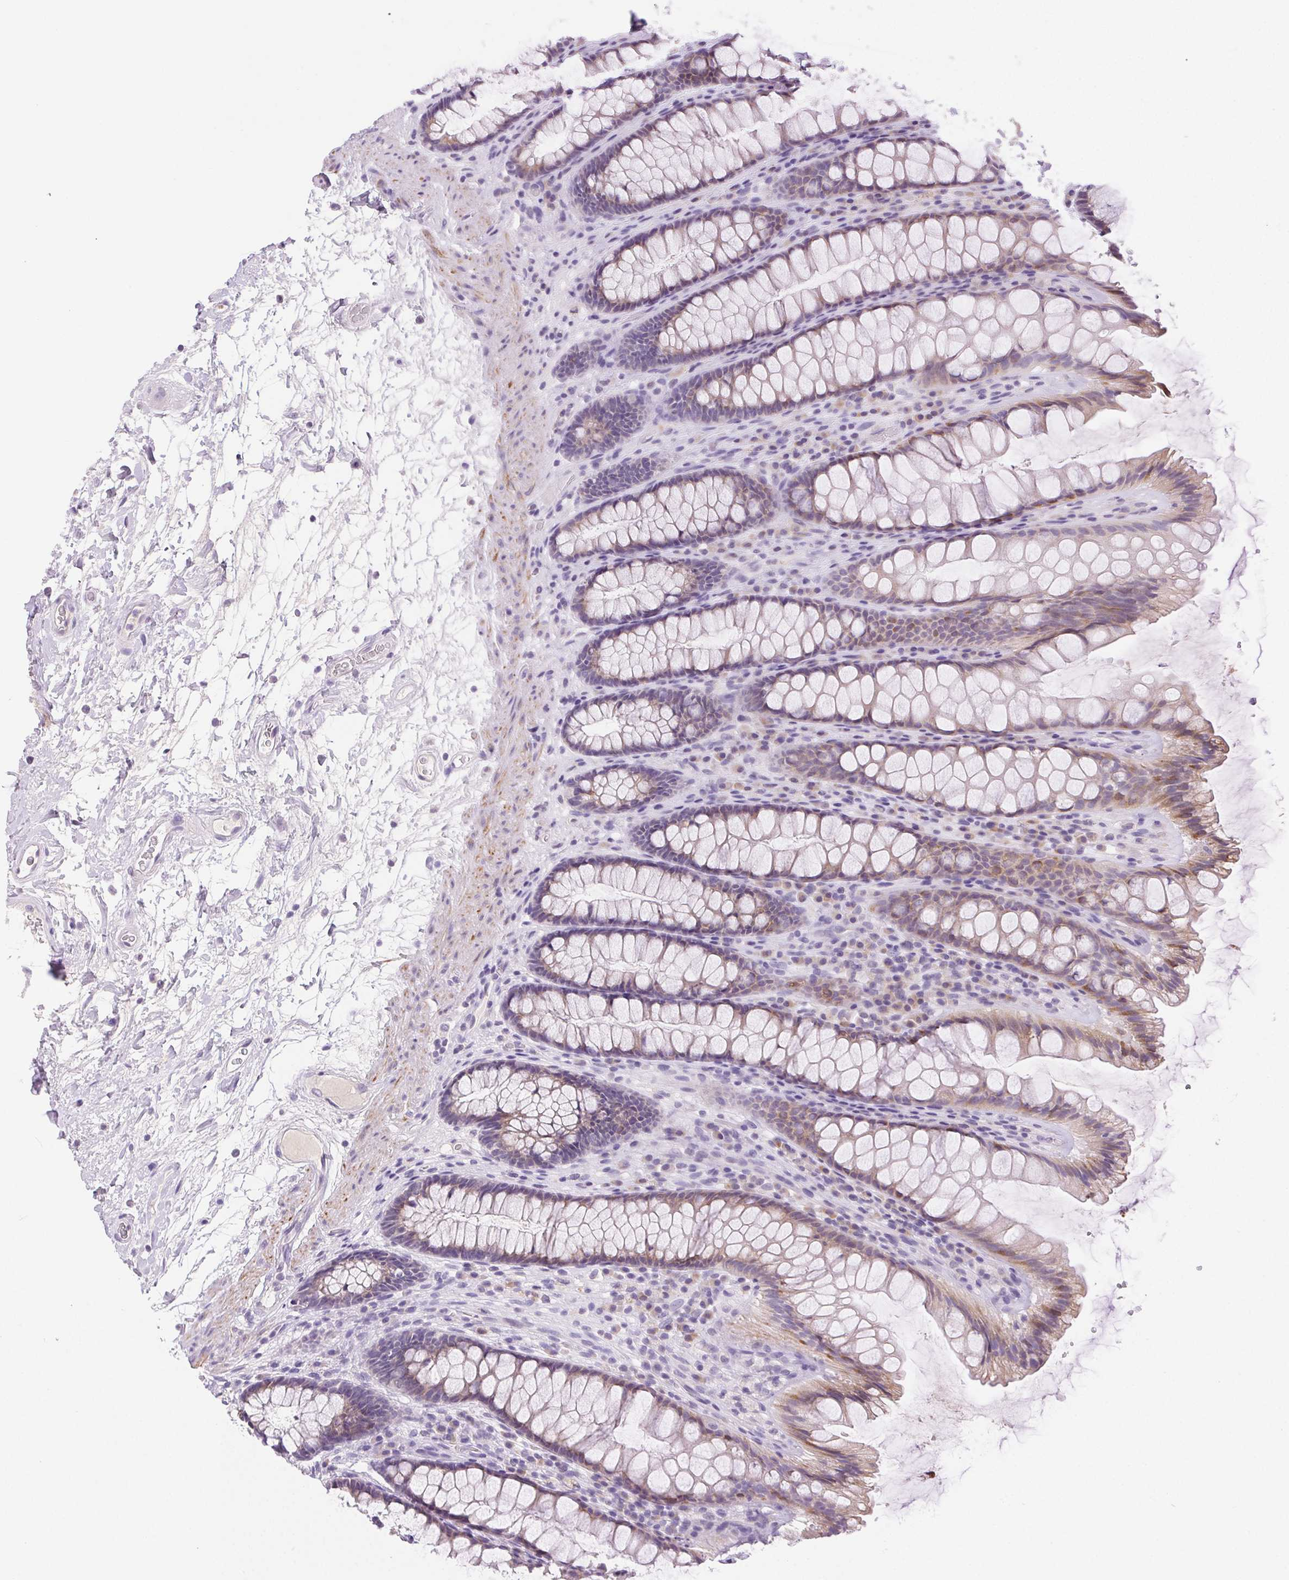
{"staining": {"intensity": "moderate", "quantity": "<25%", "location": "cytoplasmic/membranous"}, "tissue": "rectum", "cell_type": "Glandular cells", "image_type": "normal", "snomed": [{"axis": "morphology", "description": "Normal tissue, NOS"}, {"axis": "topography", "description": "Rectum"}], "caption": "Immunohistochemistry micrograph of unremarkable human rectum stained for a protein (brown), which reveals low levels of moderate cytoplasmic/membranous staining in about <25% of glandular cells.", "gene": "ARHGAP11B", "patient": {"sex": "male", "age": 72}}